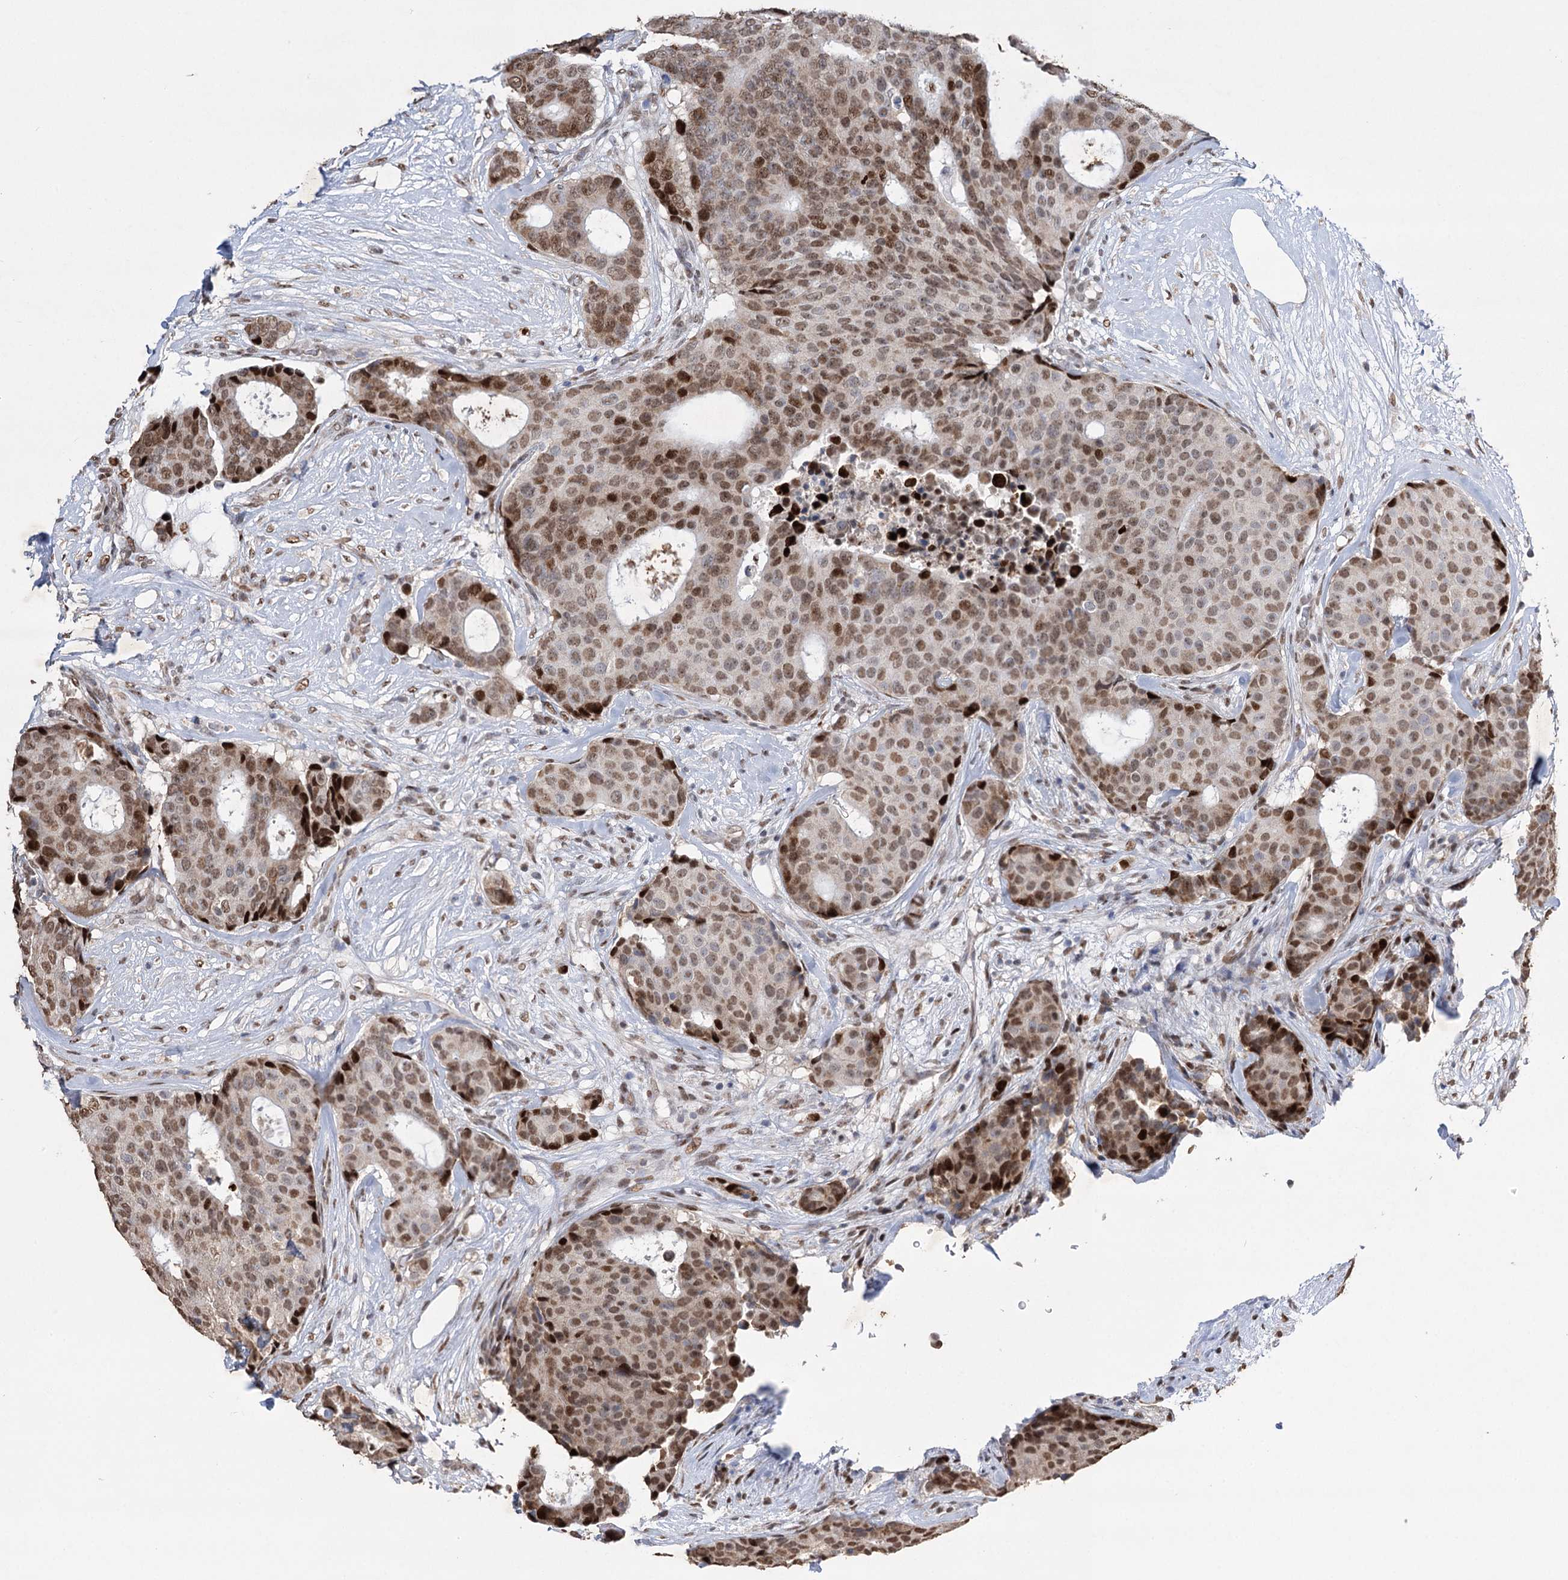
{"staining": {"intensity": "moderate", "quantity": ">75%", "location": "nuclear"}, "tissue": "breast cancer", "cell_type": "Tumor cells", "image_type": "cancer", "snomed": [{"axis": "morphology", "description": "Duct carcinoma"}, {"axis": "topography", "description": "Breast"}], "caption": "Breast cancer stained for a protein exhibits moderate nuclear positivity in tumor cells.", "gene": "NFU1", "patient": {"sex": "female", "age": 75}}